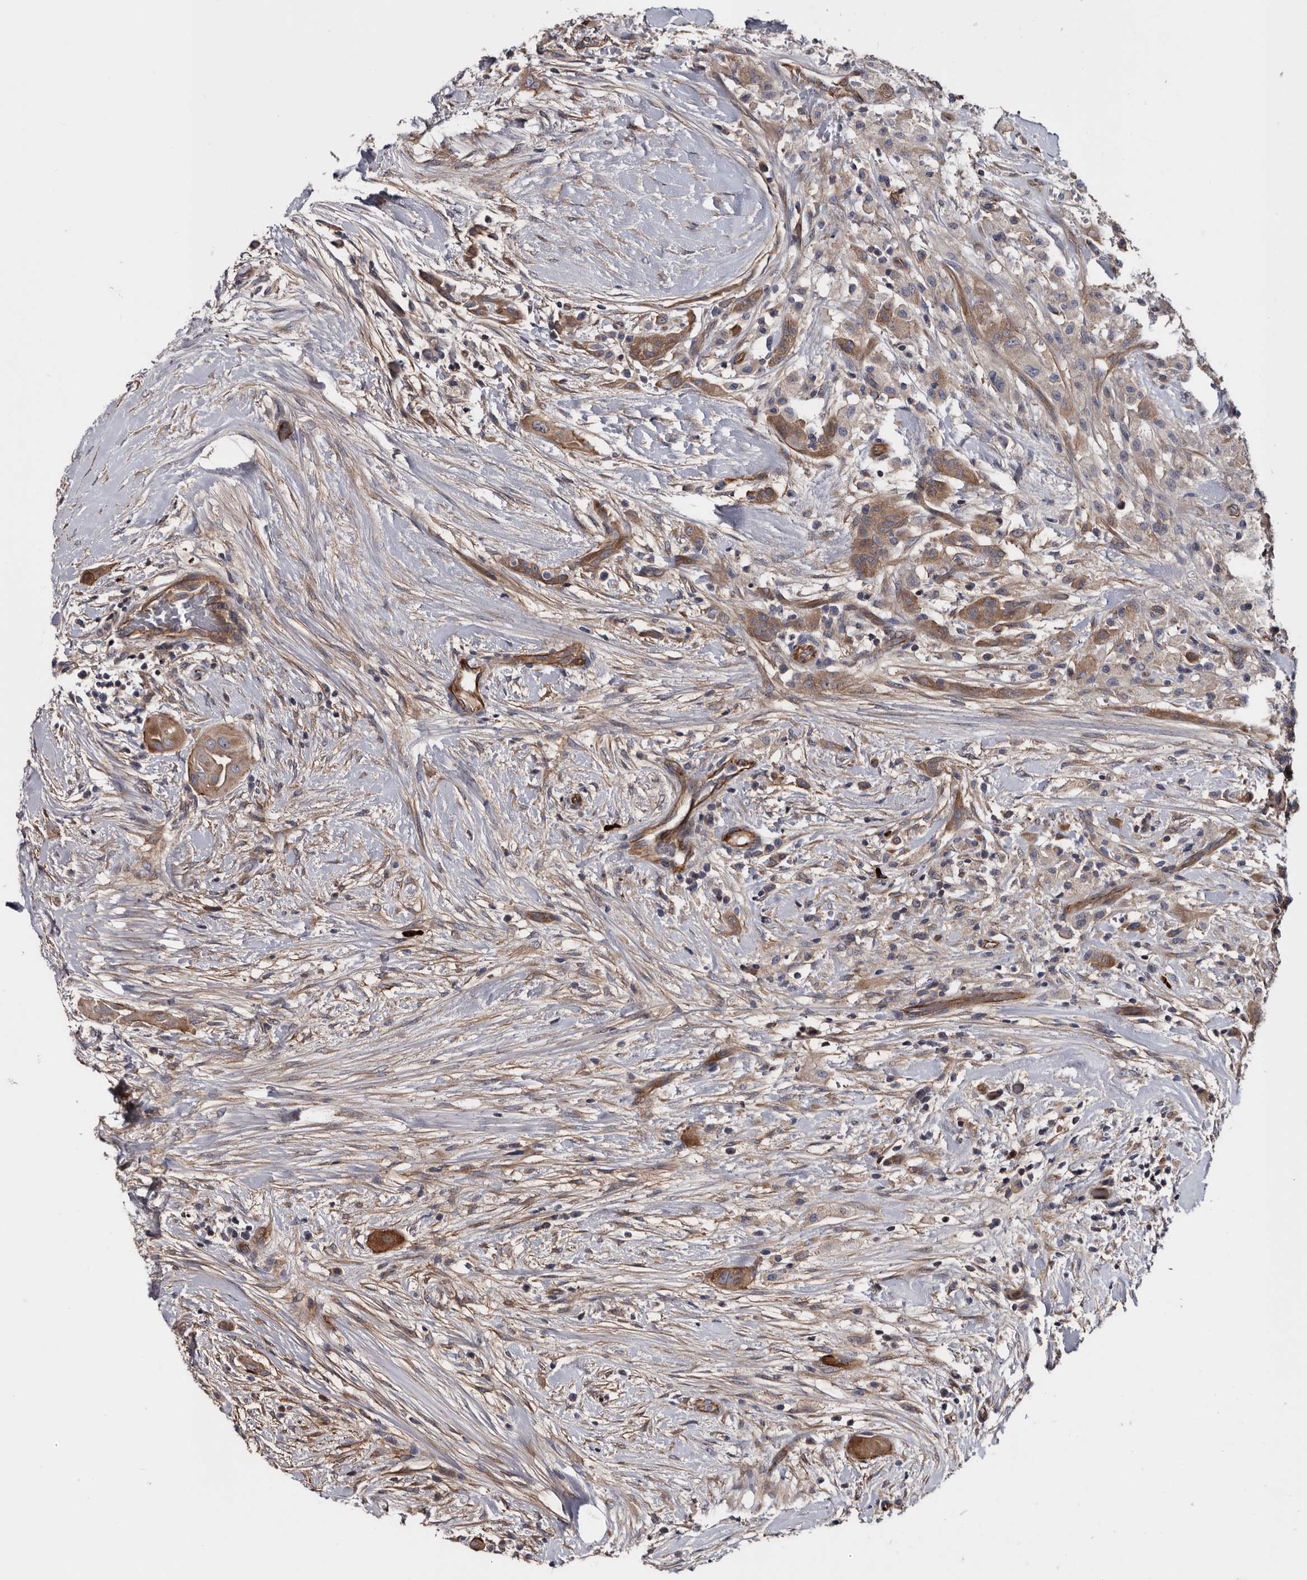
{"staining": {"intensity": "moderate", "quantity": ">75%", "location": "cytoplasmic/membranous"}, "tissue": "thyroid cancer", "cell_type": "Tumor cells", "image_type": "cancer", "snomed": [{"axis": "morphology", "description": "Papillary adenocarcinoma, NOS"}, {"axis": "topography", "description": "Thyroid gland"}], "caption": "IHC of thyroid cancer (papillary adenocarcinoma) reveals medium levels of moderate cytoplasmic/membranous expression in approximately >75% of tumor cells.", "gene": "TSPAN17", "patient": {"sex": "female", "age": 59}}